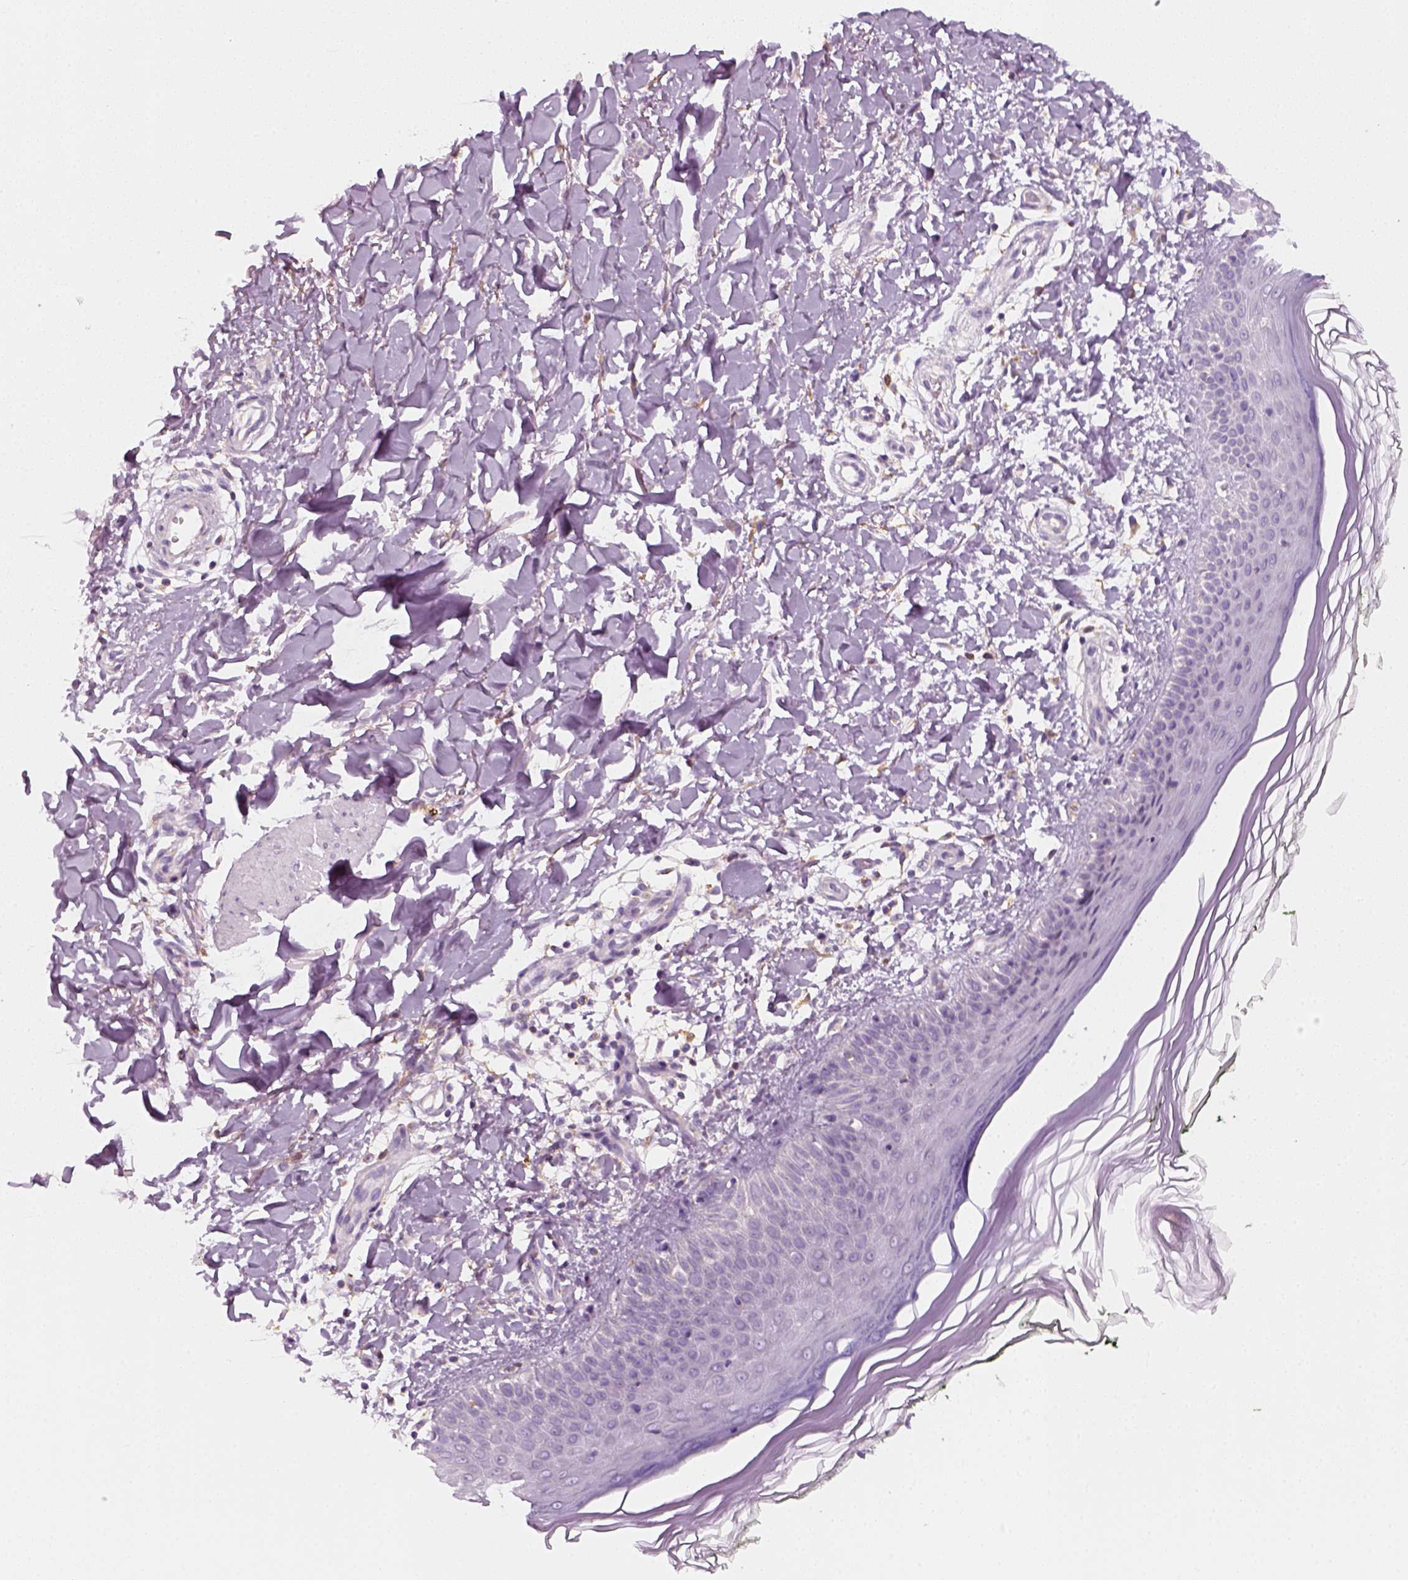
{"staining": {"intensity": "negative", "quantity": "none", "location": "none"}, "tissue": "skin", "cell_type": "Fibroblasts", "image_type": "normal", "snomed": [{"axis": "morphology", "description": "Normal tissue, NOS"}, {"axis": "topography", "description": "Skin"}], "caption": "The photomicrograph displays no significant positivity in fibroblasts of skin.", "gene": "AWAT2", "patient": {"sex": "female", "age": 62}}